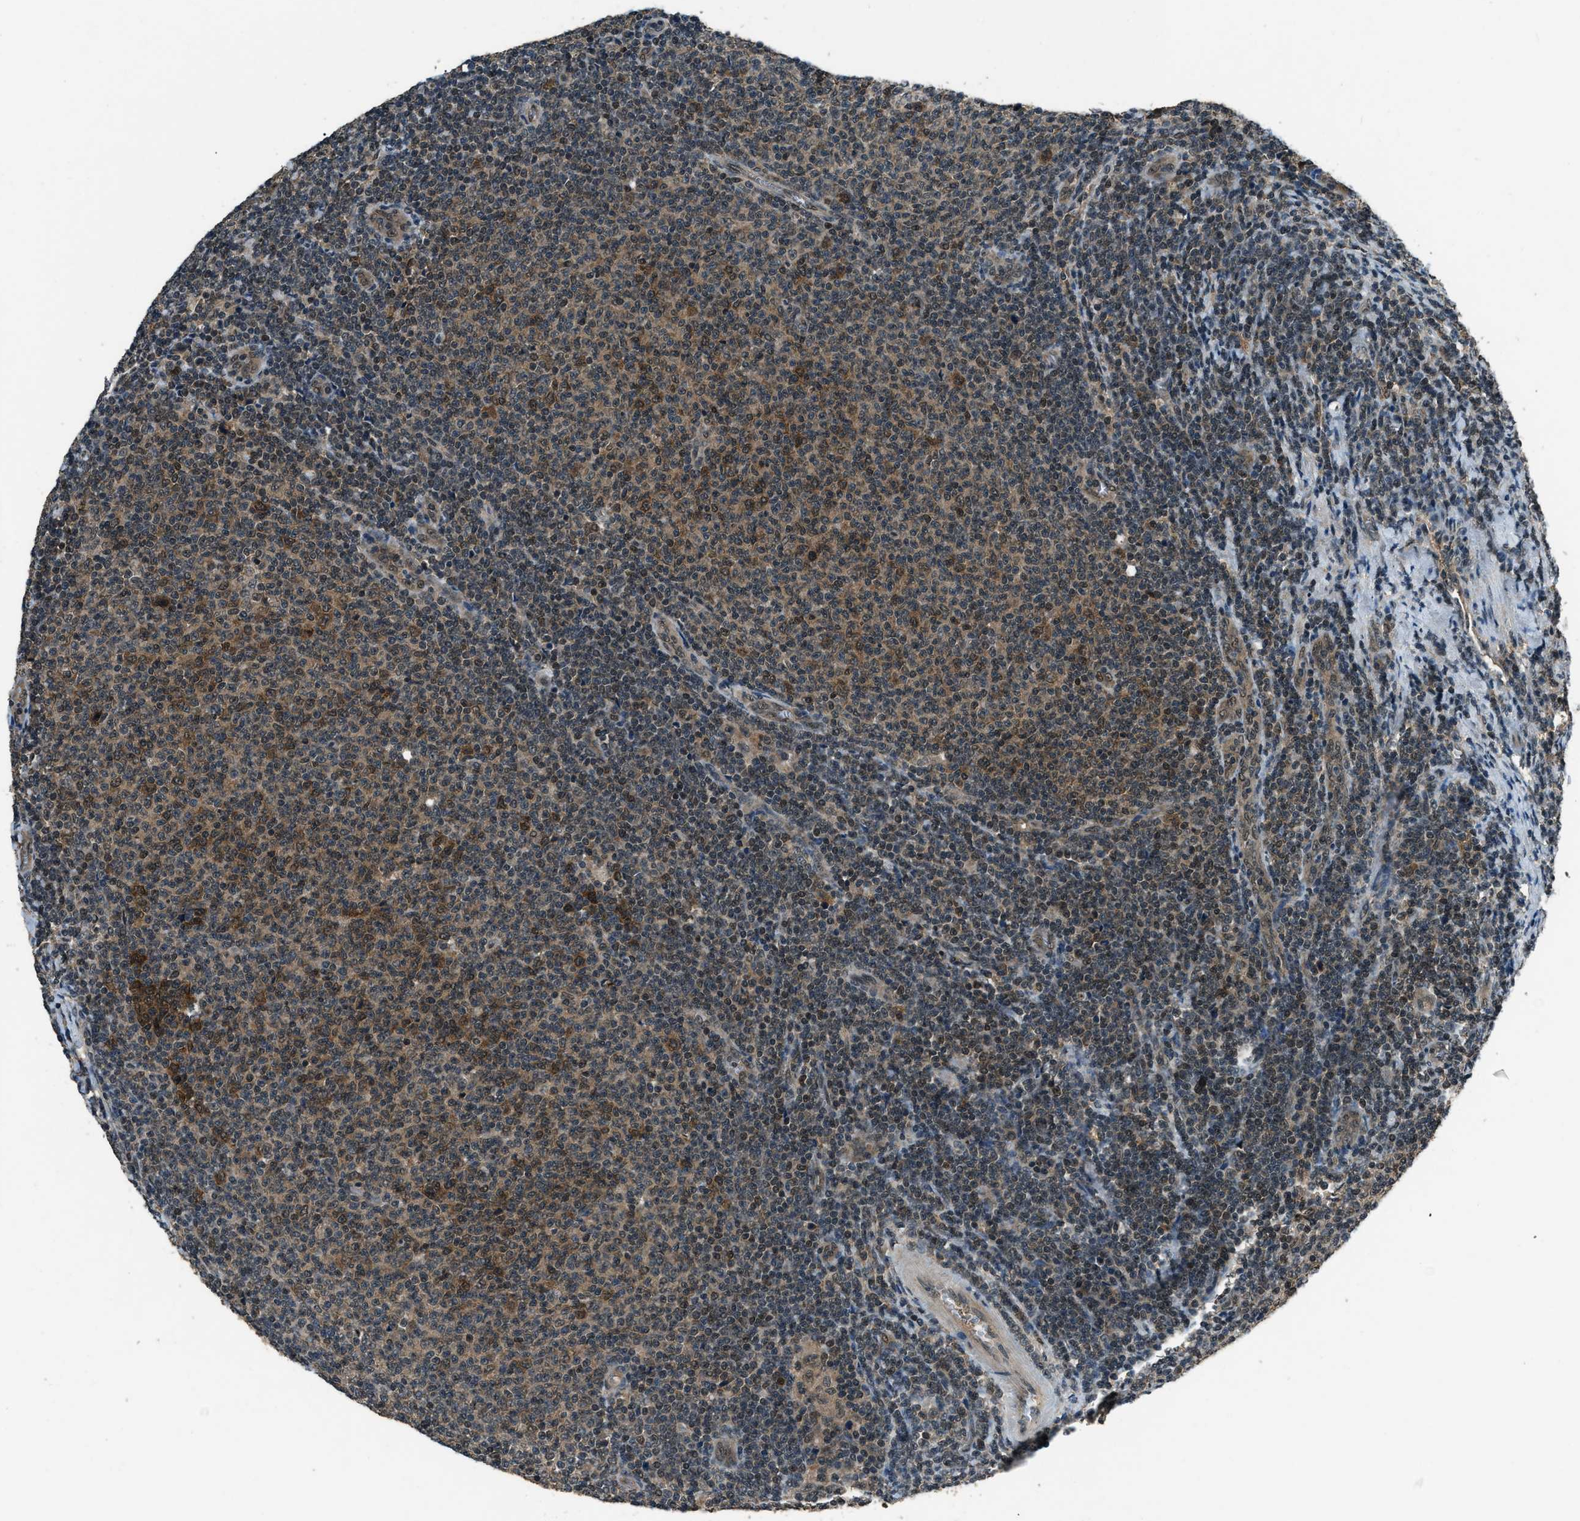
{"staining": {"intensity": "moderate", "quantity": ">75%", "location": "cytoplasmic/membranous"}, "tissue": "lymphoma", "cell_type": "Tumor cells", "image_type": "cancer", "snomed": [{"axis": "morphology", "description": "Malignant lymphoma, non-Hodgkin's type, Low grade"}, {"axis": "topography", "description": "Lymph node"}], "caption": "Low-grade malignant lymphoma, non-Hodgkin's type stained with immunohistochemistry (IHC) shows moderate cytoplasmic/membranous expression in about >75% of tumor cells.", "gene": "NUDCD3", "patient": {"sex": "male", "age": 66}}